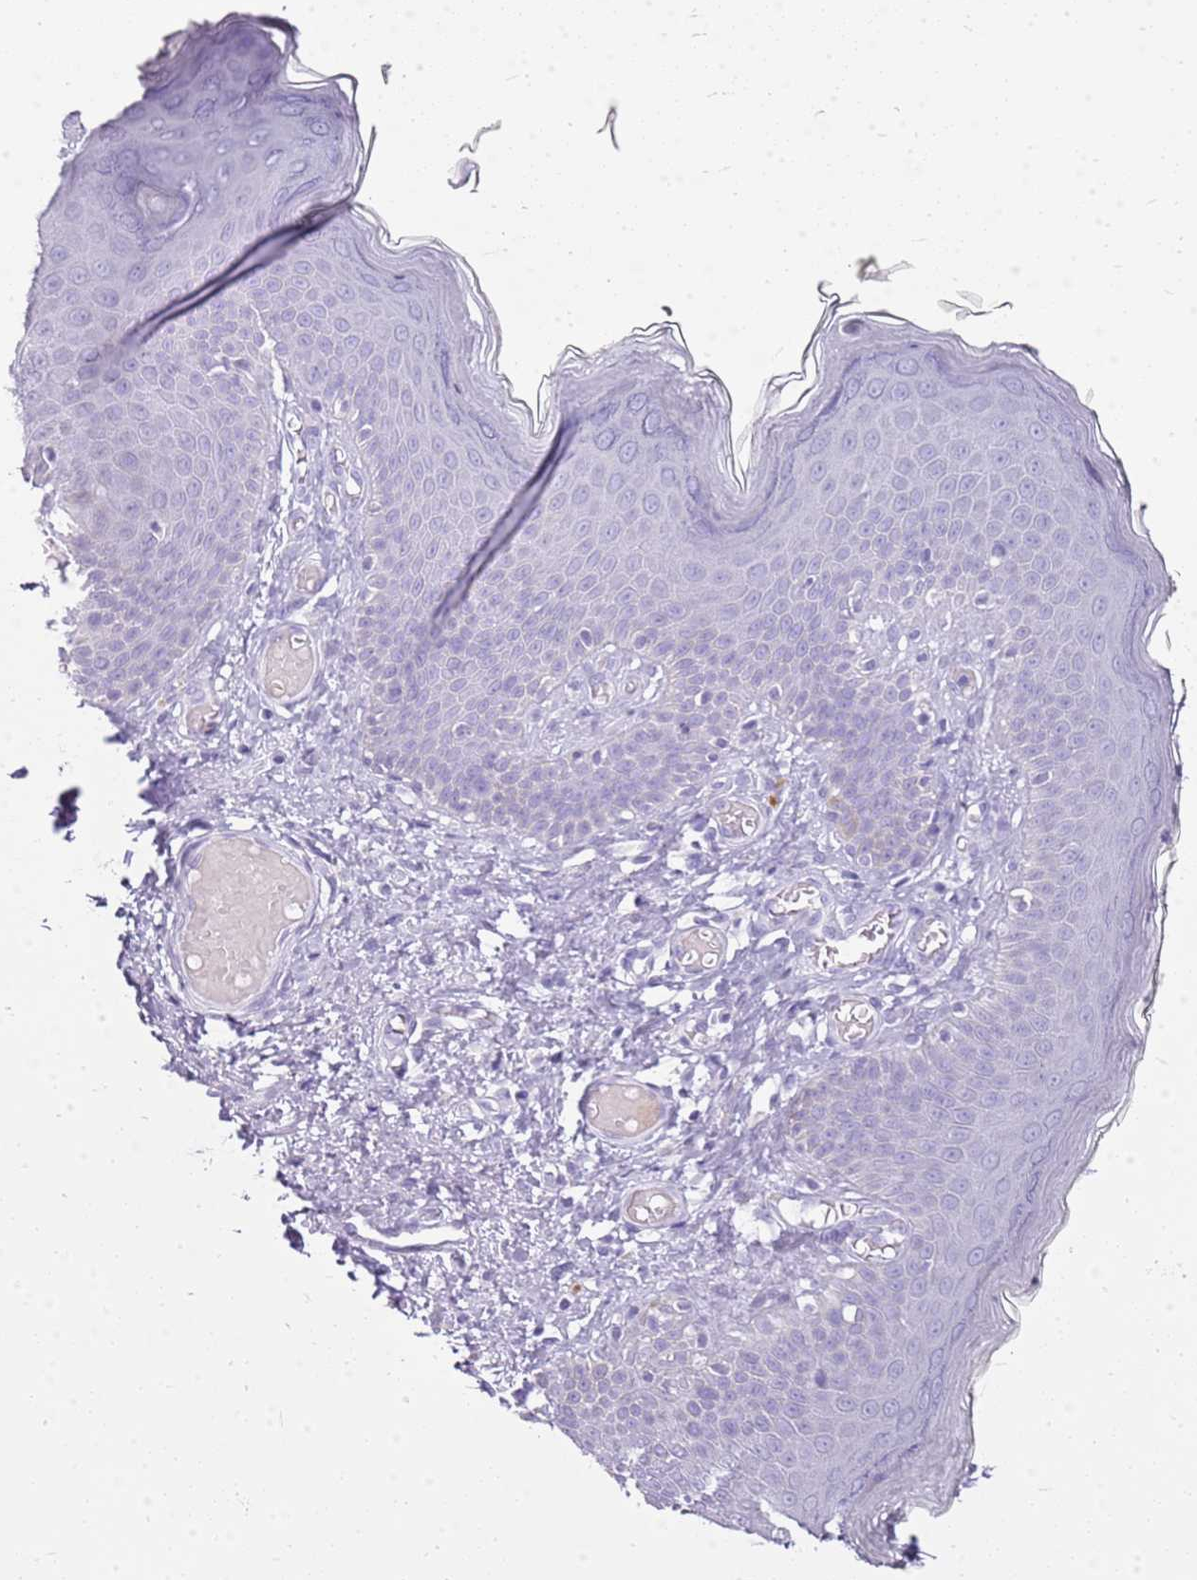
{"staining": {"intensity": "weak", "quantity": "<25%", "location": "cytoplasmic/membranous"}, "tissue": "skin", "cell_type": "Epidermal cells", "image_type": "normal", "snomed": [{"axis": "morphology", "description": "Normal tissue, NOS"}, {"axis": "topography", "description": "Anal"}], "caption": "A micrograph of human skin is negative for staining in epidermal cells. Brightfield microscopy of immunohistochemistry (IHC) stained with DAB (brown) and hematoxylin (blue), captured at high magnification.", "gene": "CA8", "patient": {"sex": "female", "age": 40}}